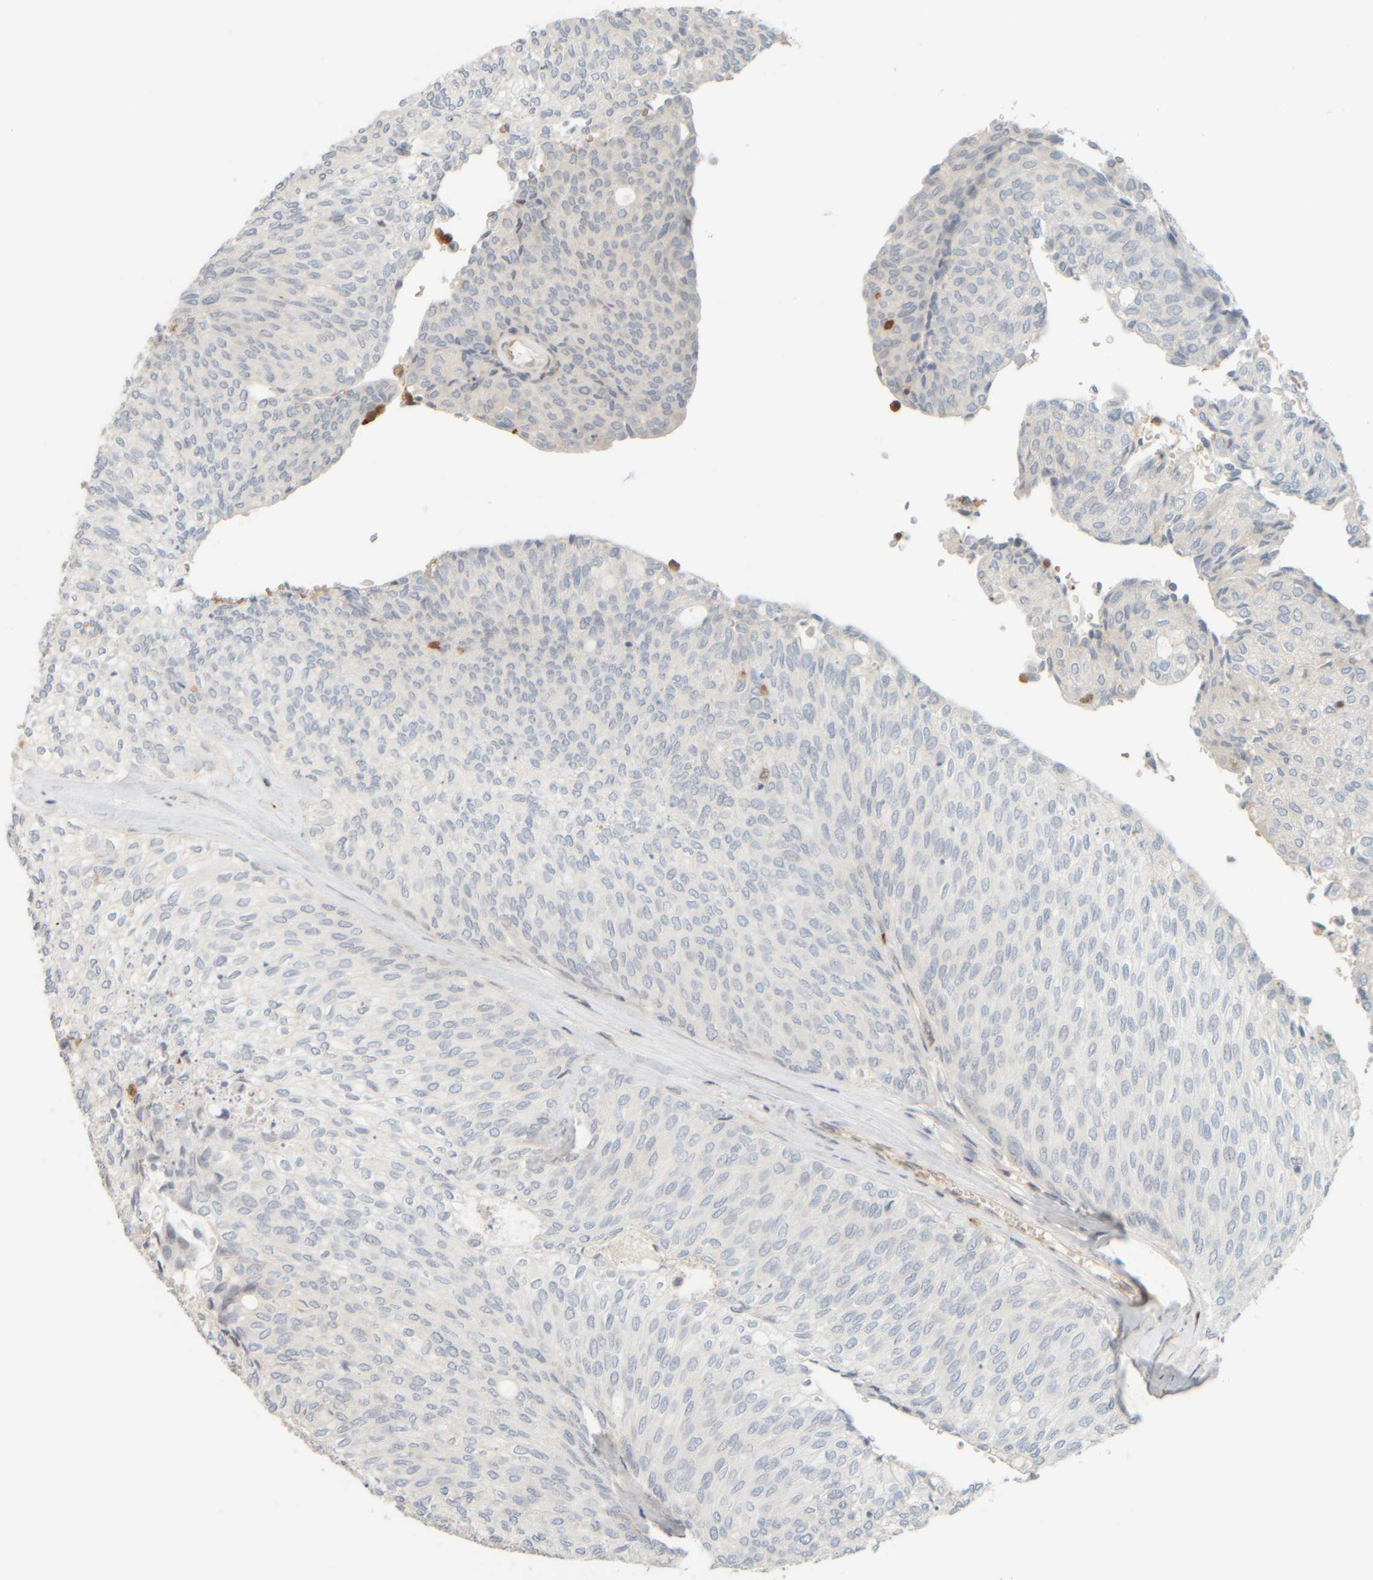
{"staining": {"intensity": "negative", "quantity": "none", "location": "none"}, "tissue": "urothelial cancer", "cell_type": "Tumor cells", "image_type": "cancer", "snomed": [{"axis": "morphology", "description": "Urothelial carcinoma, Low grade"}, {"axis": "topography", "description": "Urinary bladder"}], "caption": "This is a photomicrograph of immunohistochemistry (IHC) staining of urothelial cancer, which shows no staining in tumor cells.", "gene": "PTGES3L-AARSD1", "patient": {"sex": "female", "age": 79}}